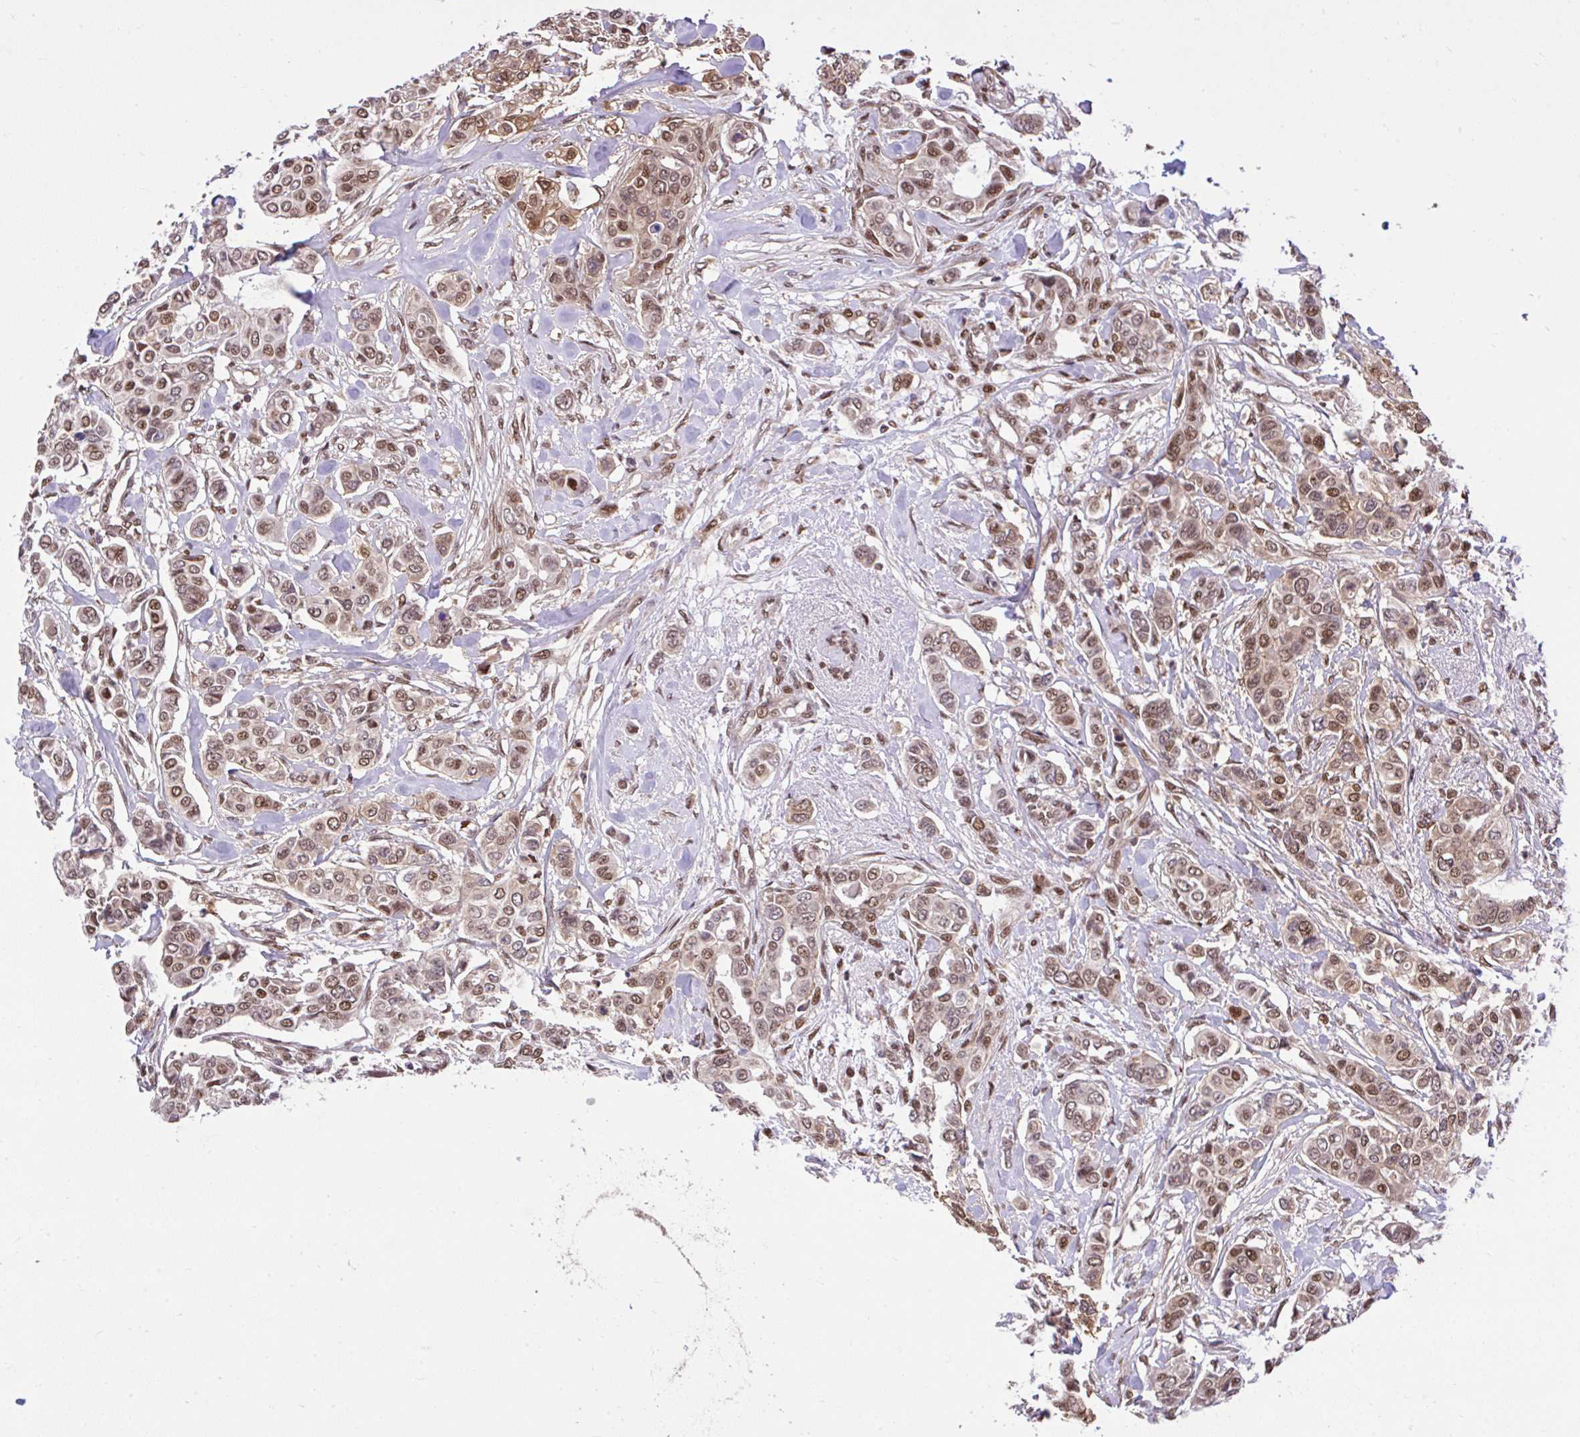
{"staining": {"intensity": "moderate", "quantity": ">75%", "location": "nuclear"}, "tissue": "breast cancer", "cell_type": "Tumor cells", "image_type": "cancer", "snomed": [{"axis": "morphology", "description": "Lobular carcinoma"}, {"axis": "topography", "description": "Breast"}], "caption": "Approximately >75% of tumor cells in lobular carcinoma (breast) reveal moderate nuclear protein expression as visualized by brown immunohistochemical staining.", "gene": "GLIS3", "patient": {"sex": "female", "age": 51}}